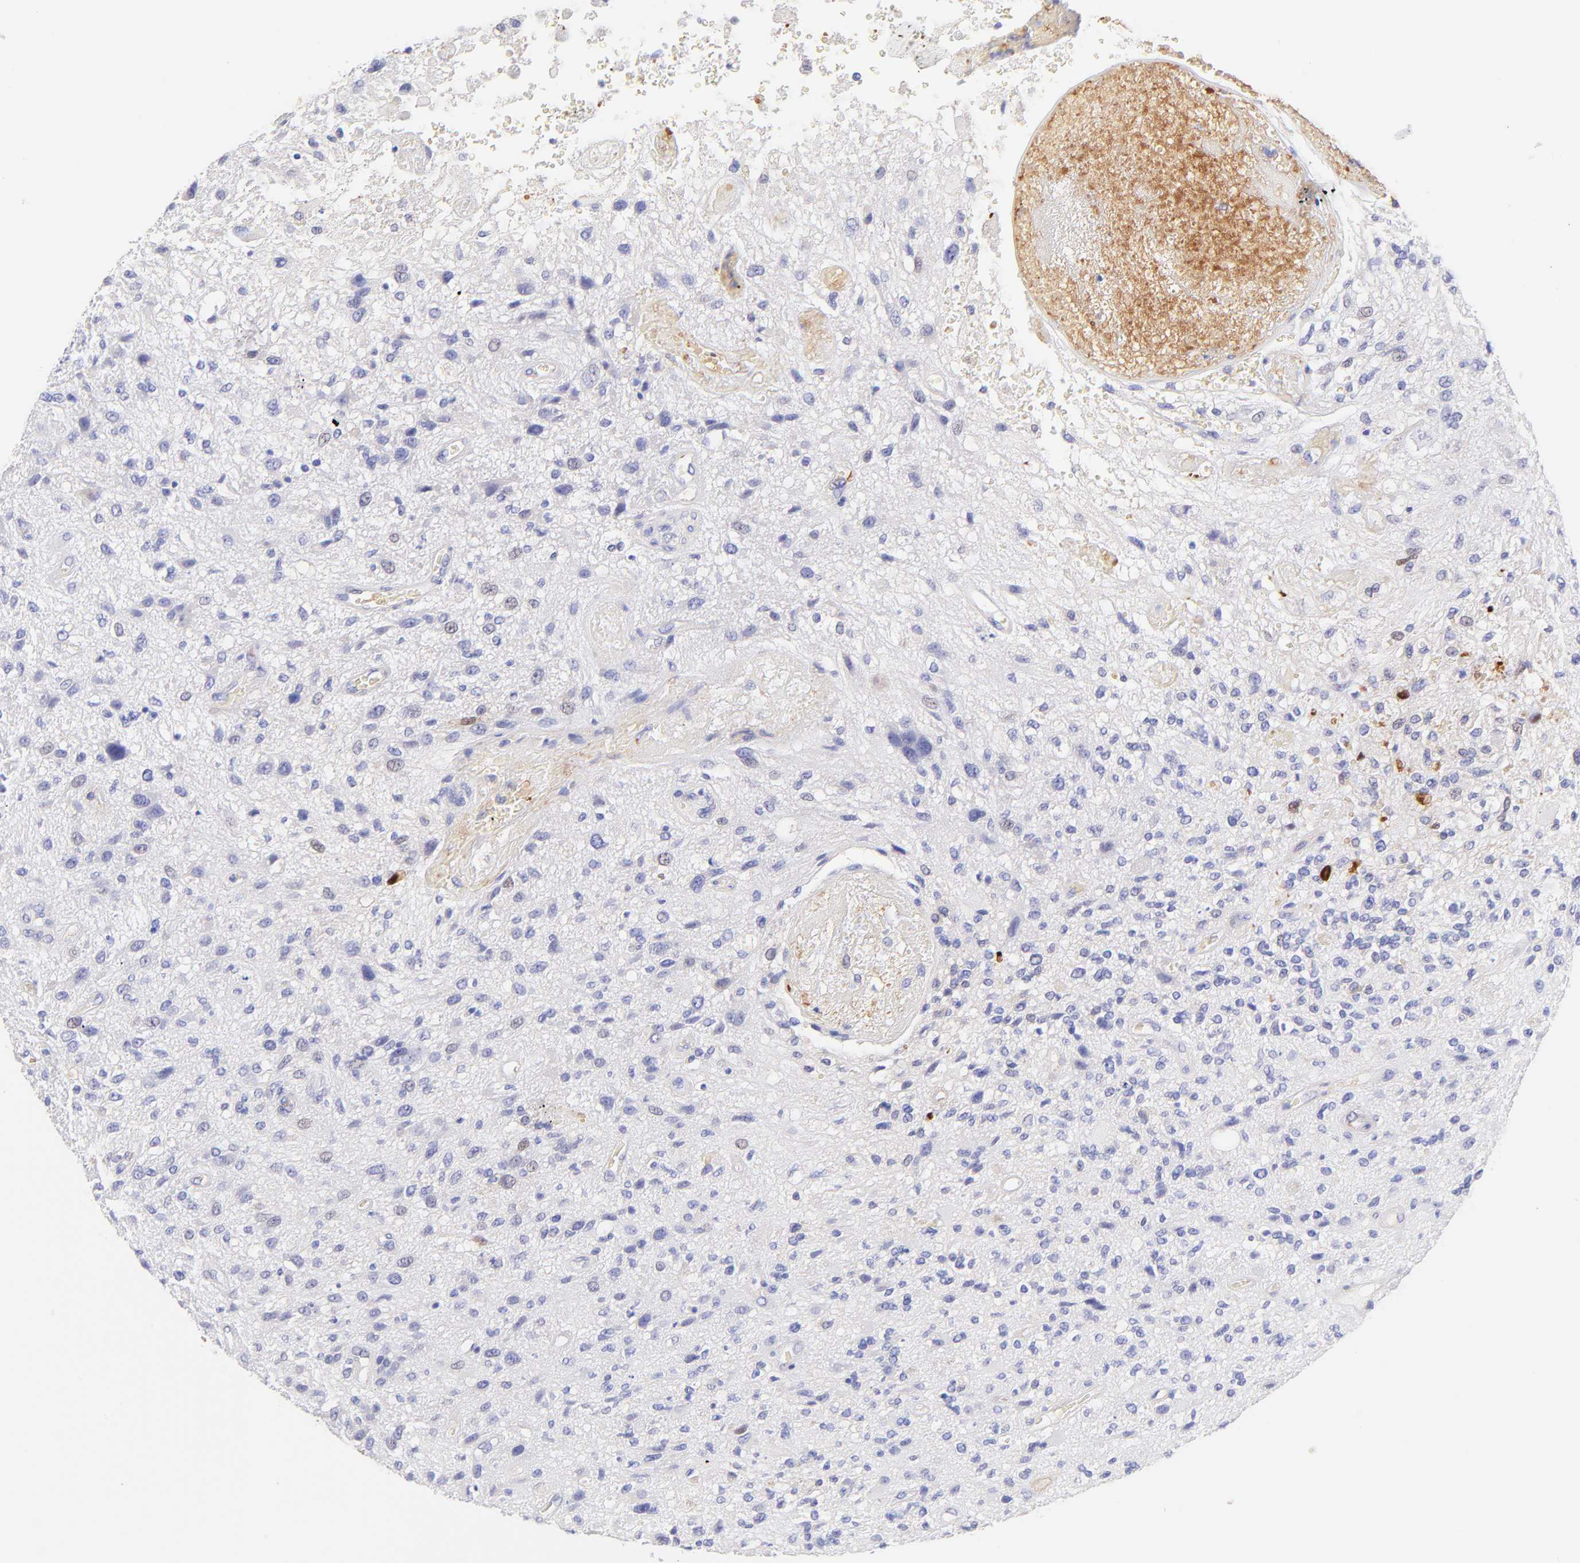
{"staining": {"intensity": "negative", "quantity": "none", "location": "none"}, "tissue": "glioma", "cell_type": "Tumor cells", "image_type": "cancer", "snomed": [{"axis": "morphology", "description": "Normal tissue, NOS"}, {"axis": "morphology", "description": "Glioma, malignant, High grade"}, {"axis": "topography", "description": "Cerebral cortex"}], "caption": "IHC of malignant glioma (high-grade) exhibits no positivity in tumor cells.", "gene": "FRMPD3", "patient": {"sex": "male", "age": 75}}